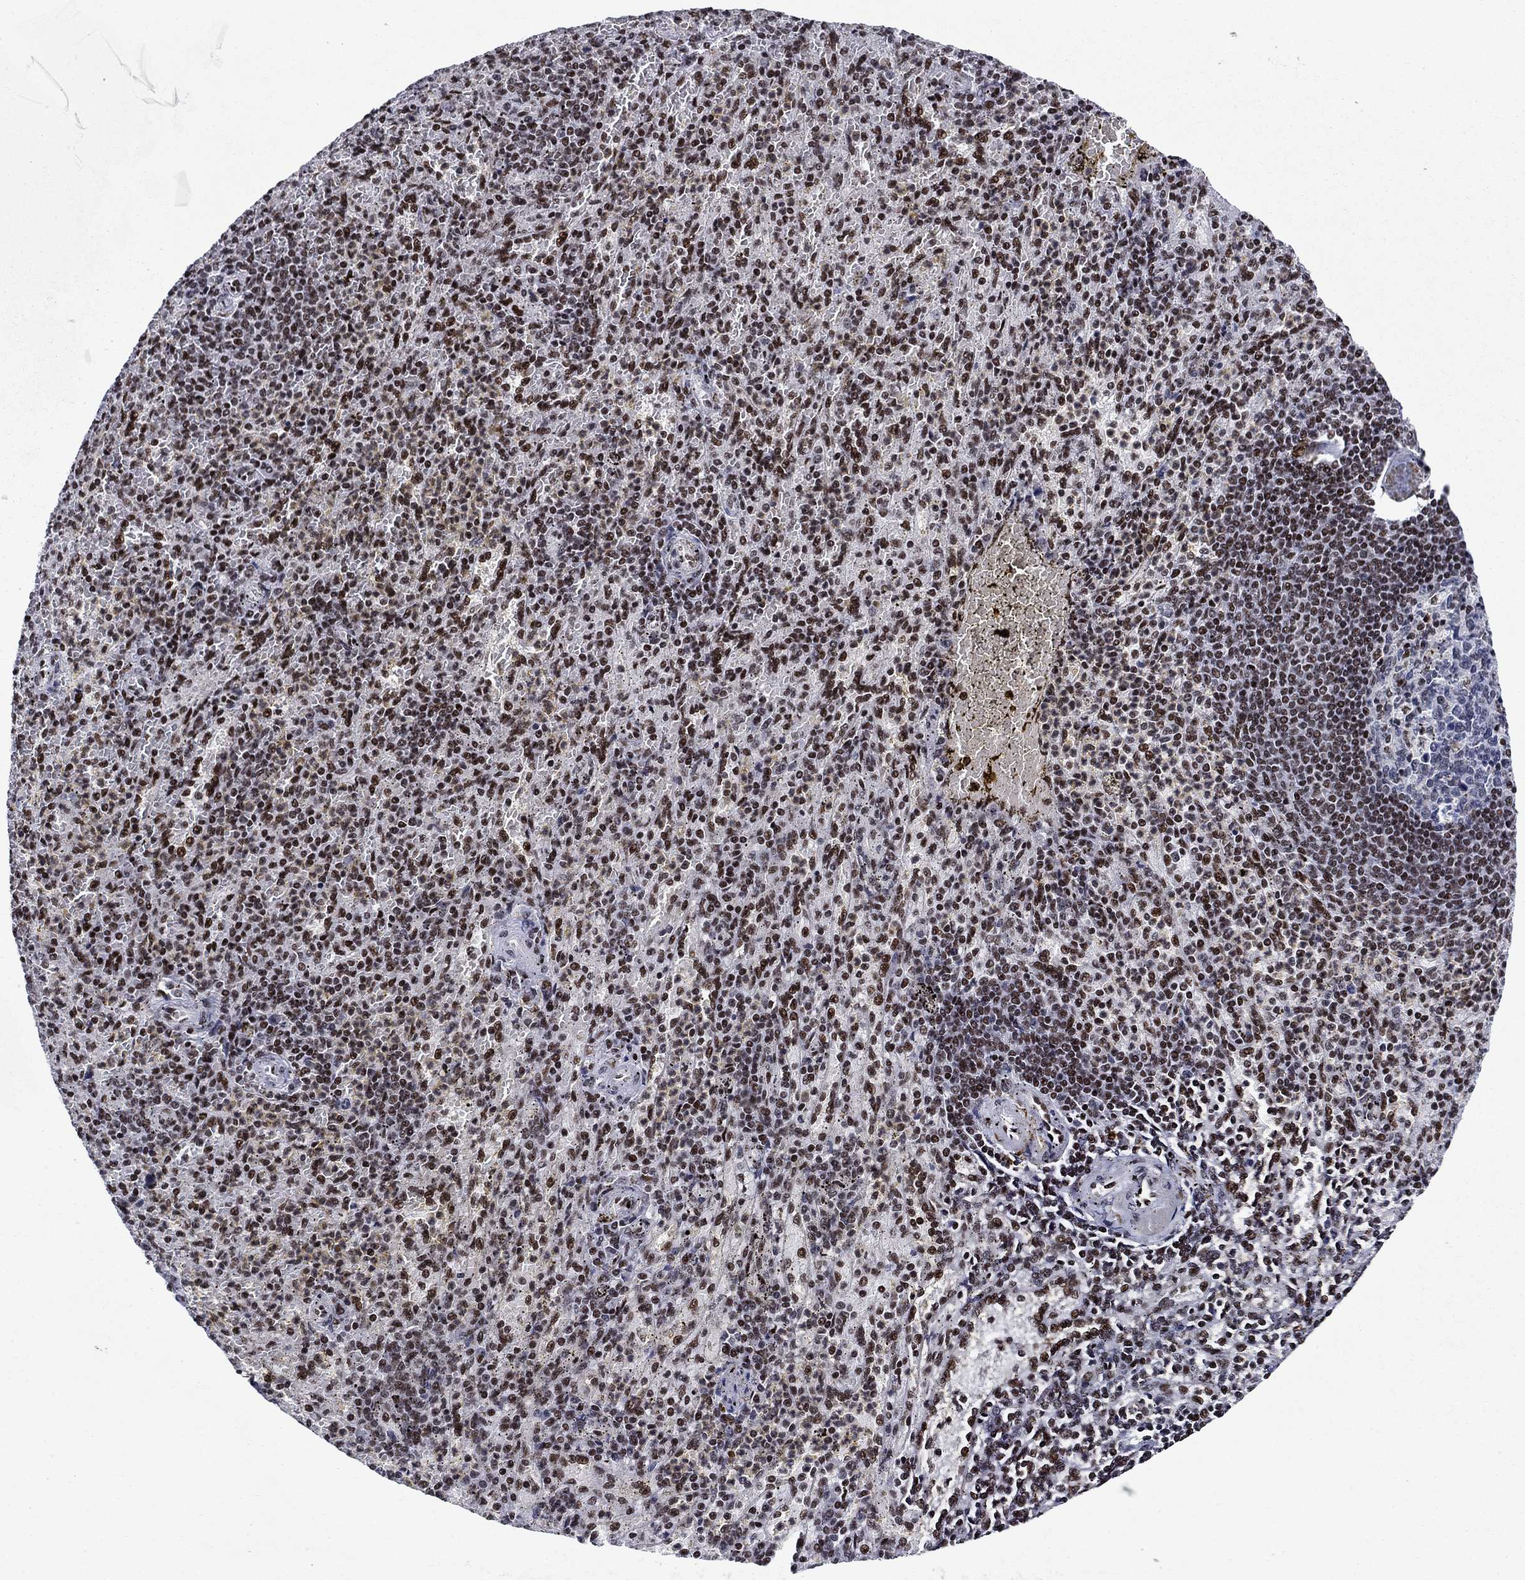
{"staining": {"intensity": "strong", "quantity": ">75%", "location": "nuclear"}, "tissue": "spleen", "cell_type": "Cells in red pulp", "image_type": "normal", "snomed": [{"axis": "morphology", "description": "Normal tissue, NOS"}, {"axis": "topography", "description": "Spleen"}], "caption": "Immunohistochemistry (IHC) of normal human spleen exhibits high levels of strong nuclear positivity in approximately >75% of cells in red pulp.", "gene": "RPRD1B", "patient": {"sex": "female", "age": 74}}